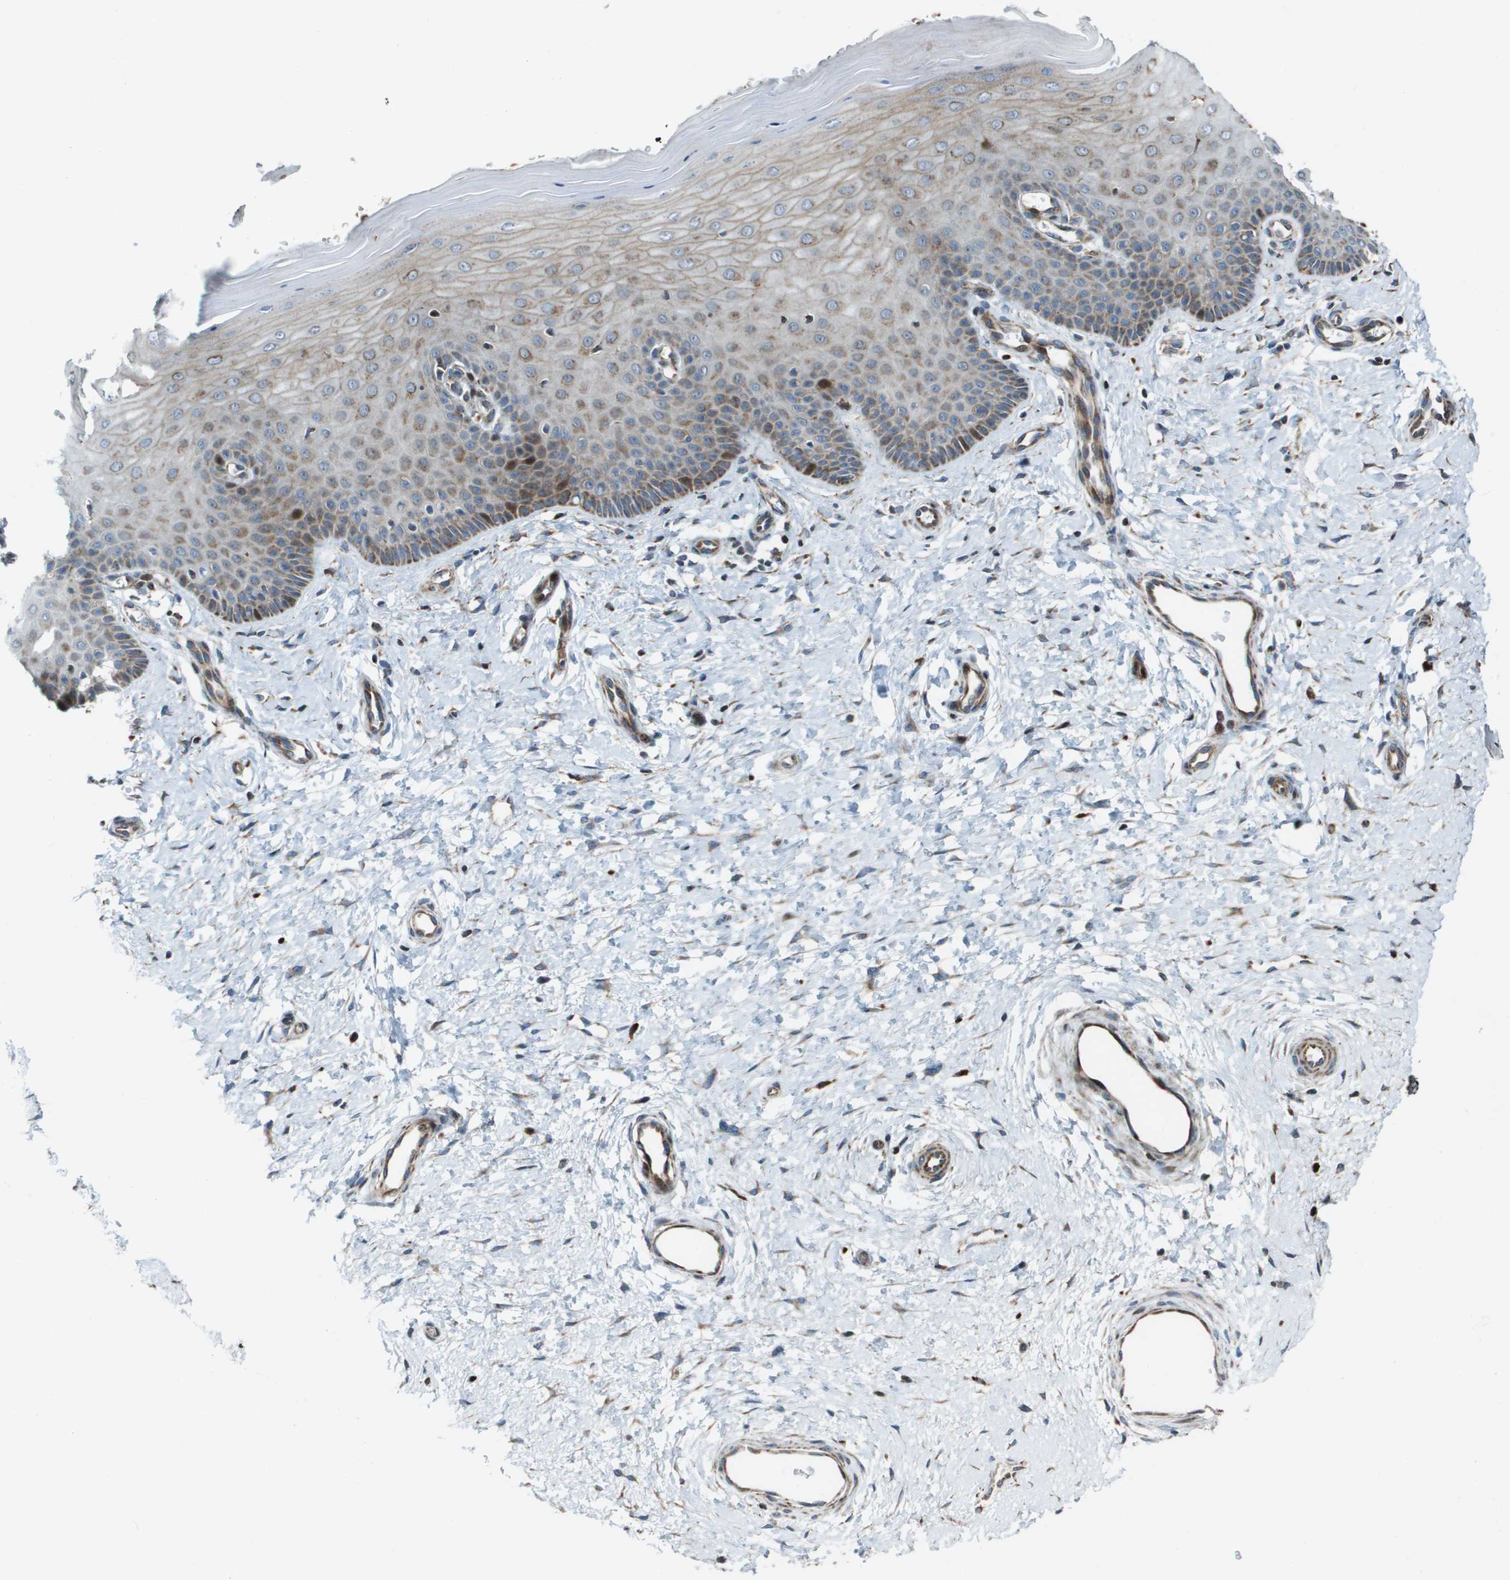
{"staining": {"intensity": "moderate", "quantity": ">75%", "location": "cytoplasmic/membranous"}, "tissue": "cervix", "cell_type": "Glandular cells", "image_type": "normal", "snomed": [{"axis": "morphology", "description": "Normal tissue, NOS"}, {"axis": "topography", "description": "Cervix"}], "caption": "DAB immunohistochemical staining of benign cervix displays moderate cytoplasmic/membranous protein positivity in approximately >75% of glandular cells. (DAB (3,3'-diaminobenzidine) = brown stain, brightfield microscopy at high magnification).", "gene": "MGAT3", "patient": {"sex": "female", "age": 55}}